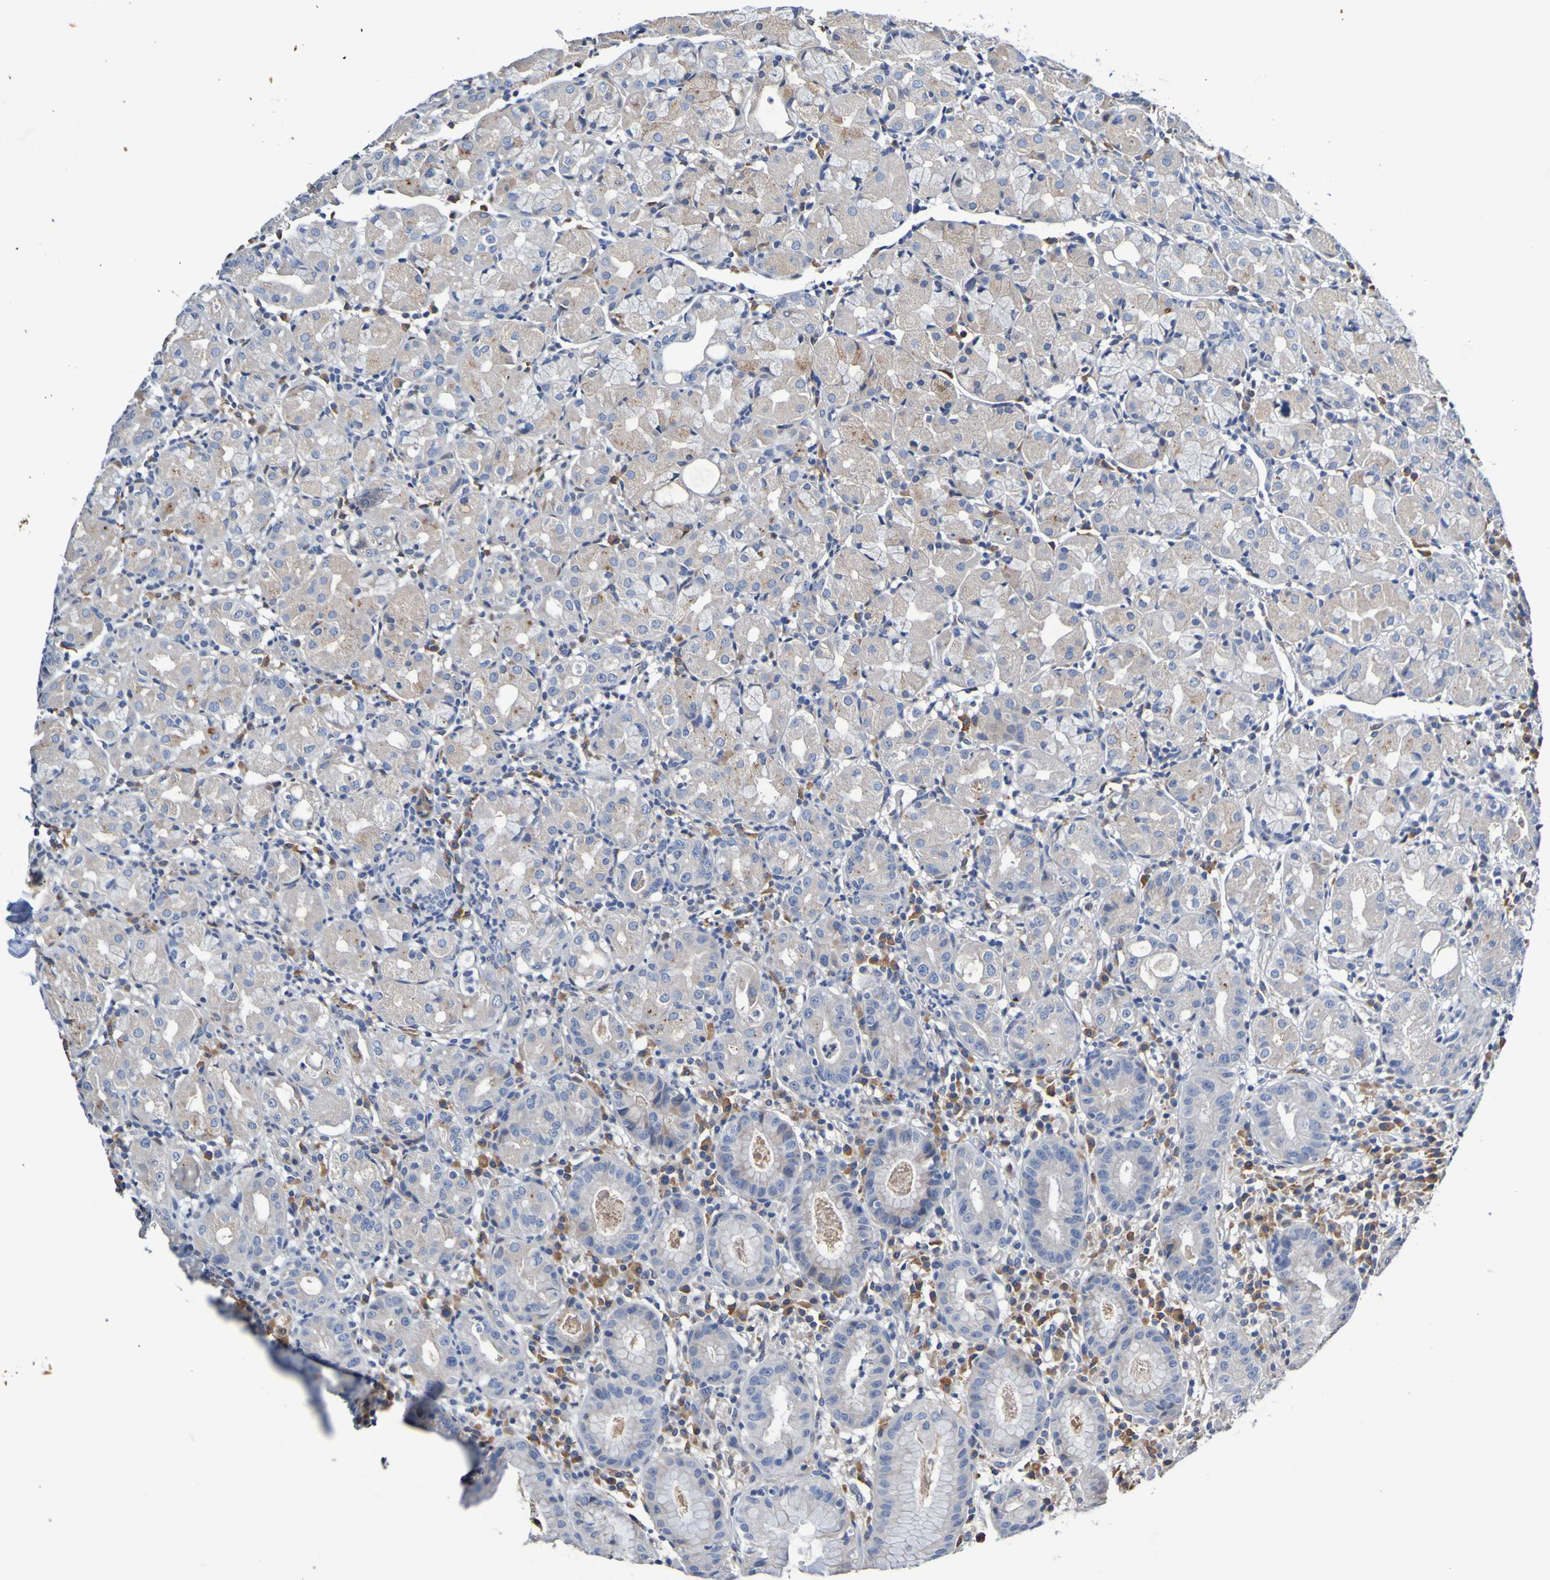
{"staining": {"intensity": "moderate", "quantity": "25%-75%", "location": "cytoplasmic/membranous"}, "tissue": "stomach", "cell_type": "Glandular cells", "image_type": "normal", "snomed": [{"axis": "morphology", "description": "Normal tissue, NOS"}, {"axis": "topography", "description": "Stomach"}, {"axis": "topography", "description": "Stomach, lower"}], "caption": "Protein analysis of normal stomach demonstrates moderate cytoplasmic/membranous positivity in about 25%-75% of glandular cells. The staining was performed using DAB to visualize the protein expression in brown, while the nuclei were stained in blue with hematoxylin (Magnification: 20x).", "gene": "METAP2", "patient": {"sex": "female", "age": 75}}